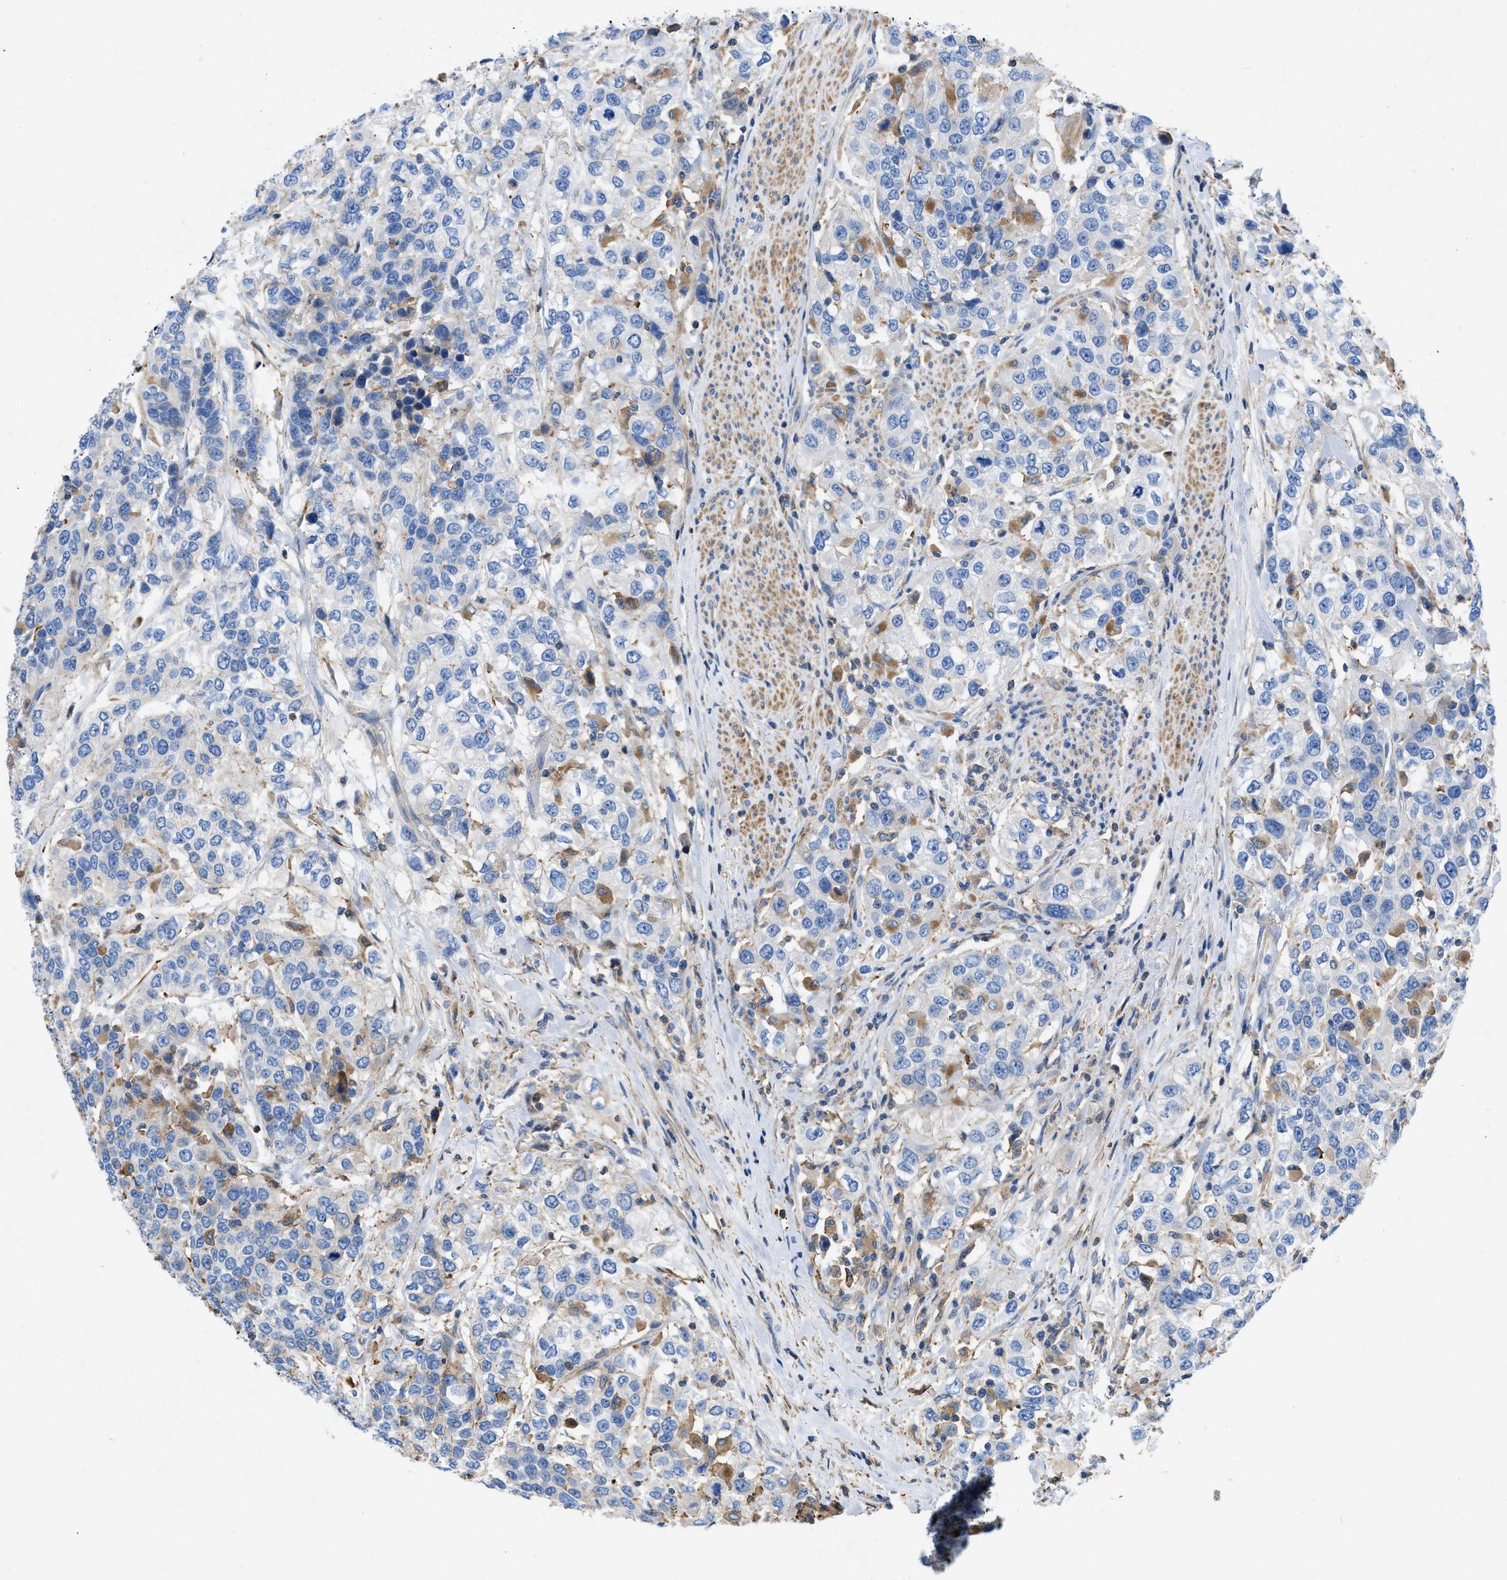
{"staining": {"intensity": "negative", "quantity": "none", "location": "none"}, "tissue": "urothelial cancer", "cell_type": "Tumor cells", "image_type": "cancer", "snomed": [{"axis": "morphology", "description": "Urothelial carcinoma, High grade"}, {"axis": "topography", "description": "Urinary bladder"}], "caption": "DAB immunohistochemical staining of human urothelial carcinoma (high-grade) demonstrates no significant staining in tumor cells.", "gene": "ATP6V0D1", "patient": {"sex": "female", "age": 80}}